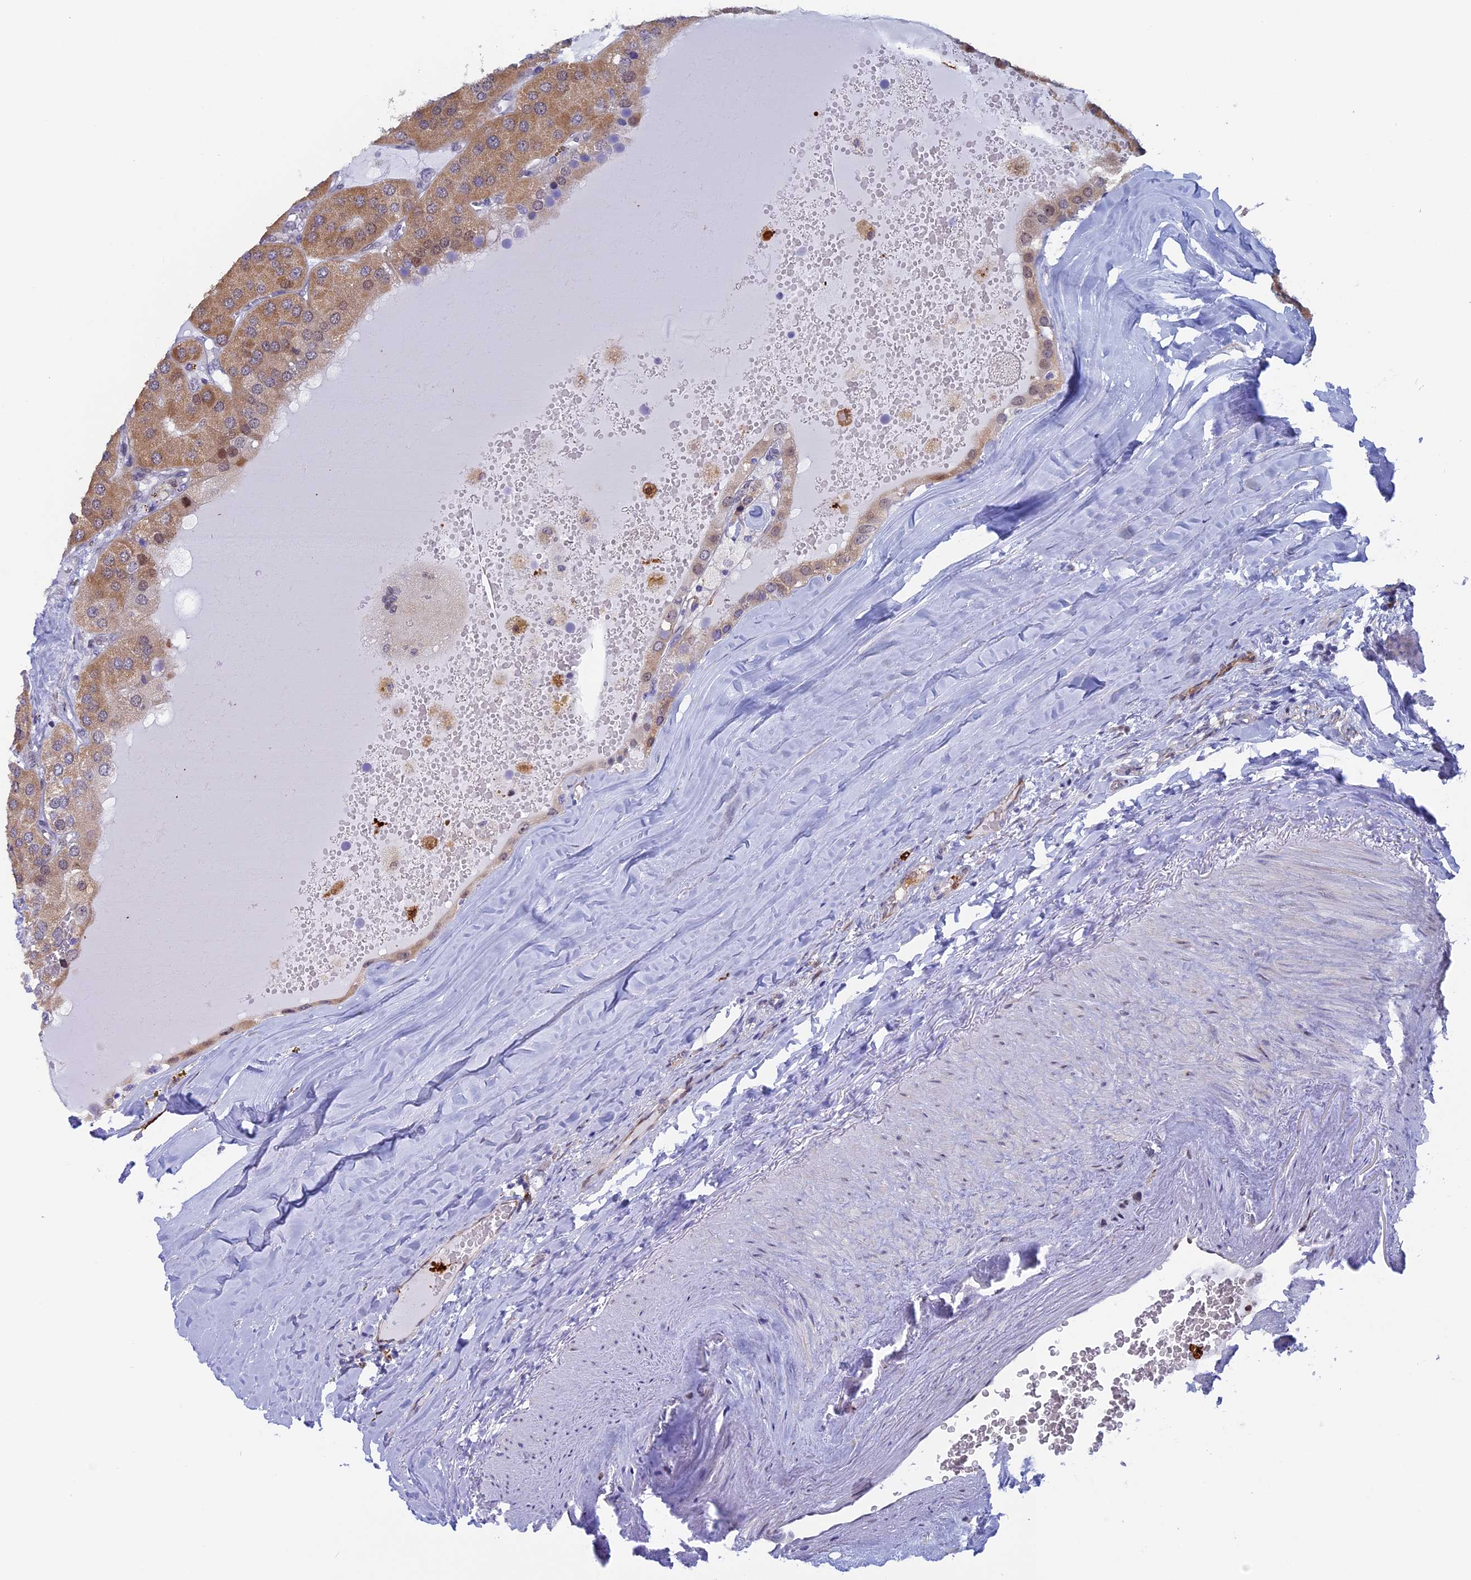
{"staining": {"intensity": "weak", "quantity": ">75%", "location": "cytoplasmic/membranous"}, "tissue": "parathyroid gland", "cell_type": "Glandular cells", "image_type": "normal", "snomed": [{"axis": "morphology", "description": "Normal tissue, NOS"}, {"axis": "morphology", "description": "Adenoma, NOS"}, {"axis": "topography", "description": "Parathyroid gland"}], "caption": "Parathyroid gland was stained to show a protein in brown. There is low levels of weak cytoplasmic/membranous expression in about >75% of glandular cells.", "gene": "SLC26A1", "patient": {"sex": "female", "age": 86}}